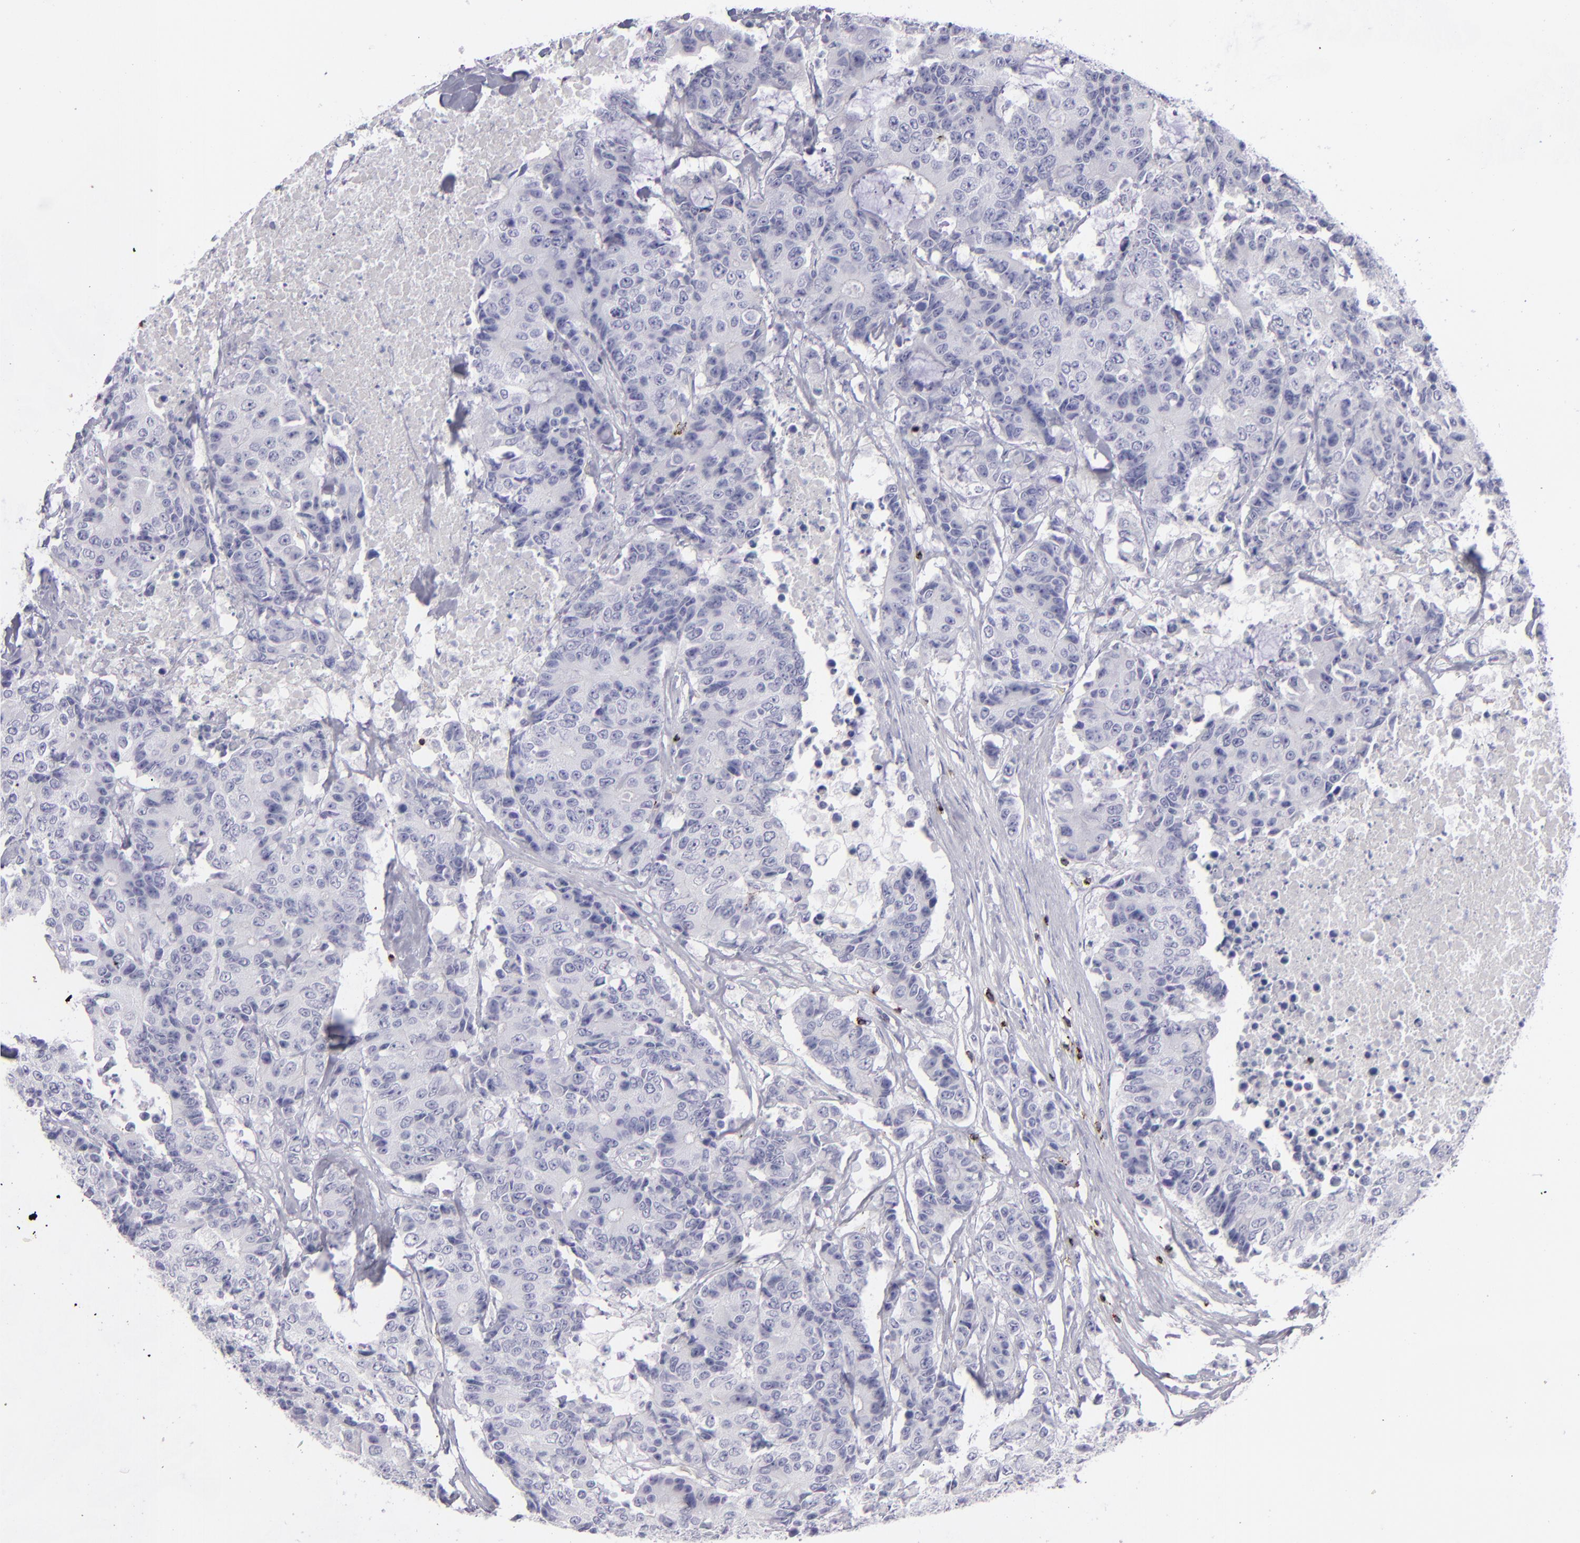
{"staining": {"intensity": "negative", "quantity": "none", "location": "none"}, "tissue": "colorectal cancer", "cell_type": "Tumor cells", "image_type": "cancer", "snomed": [{"axis": "morphology", "description": "Adenocarcinoma, NOS"}, {"axis": "topography", "description": "Colon"}], "caption": "Tumor cells are negative for brown protein staining in colorectal adenocarcinoma. Brightfield microscopy of immunohistochemistry stained with DAB (brown) and hematoxylin (blue), captured at high magnification.", "gene": "CD2", "patient": {"sex": "female", "age": 86}}